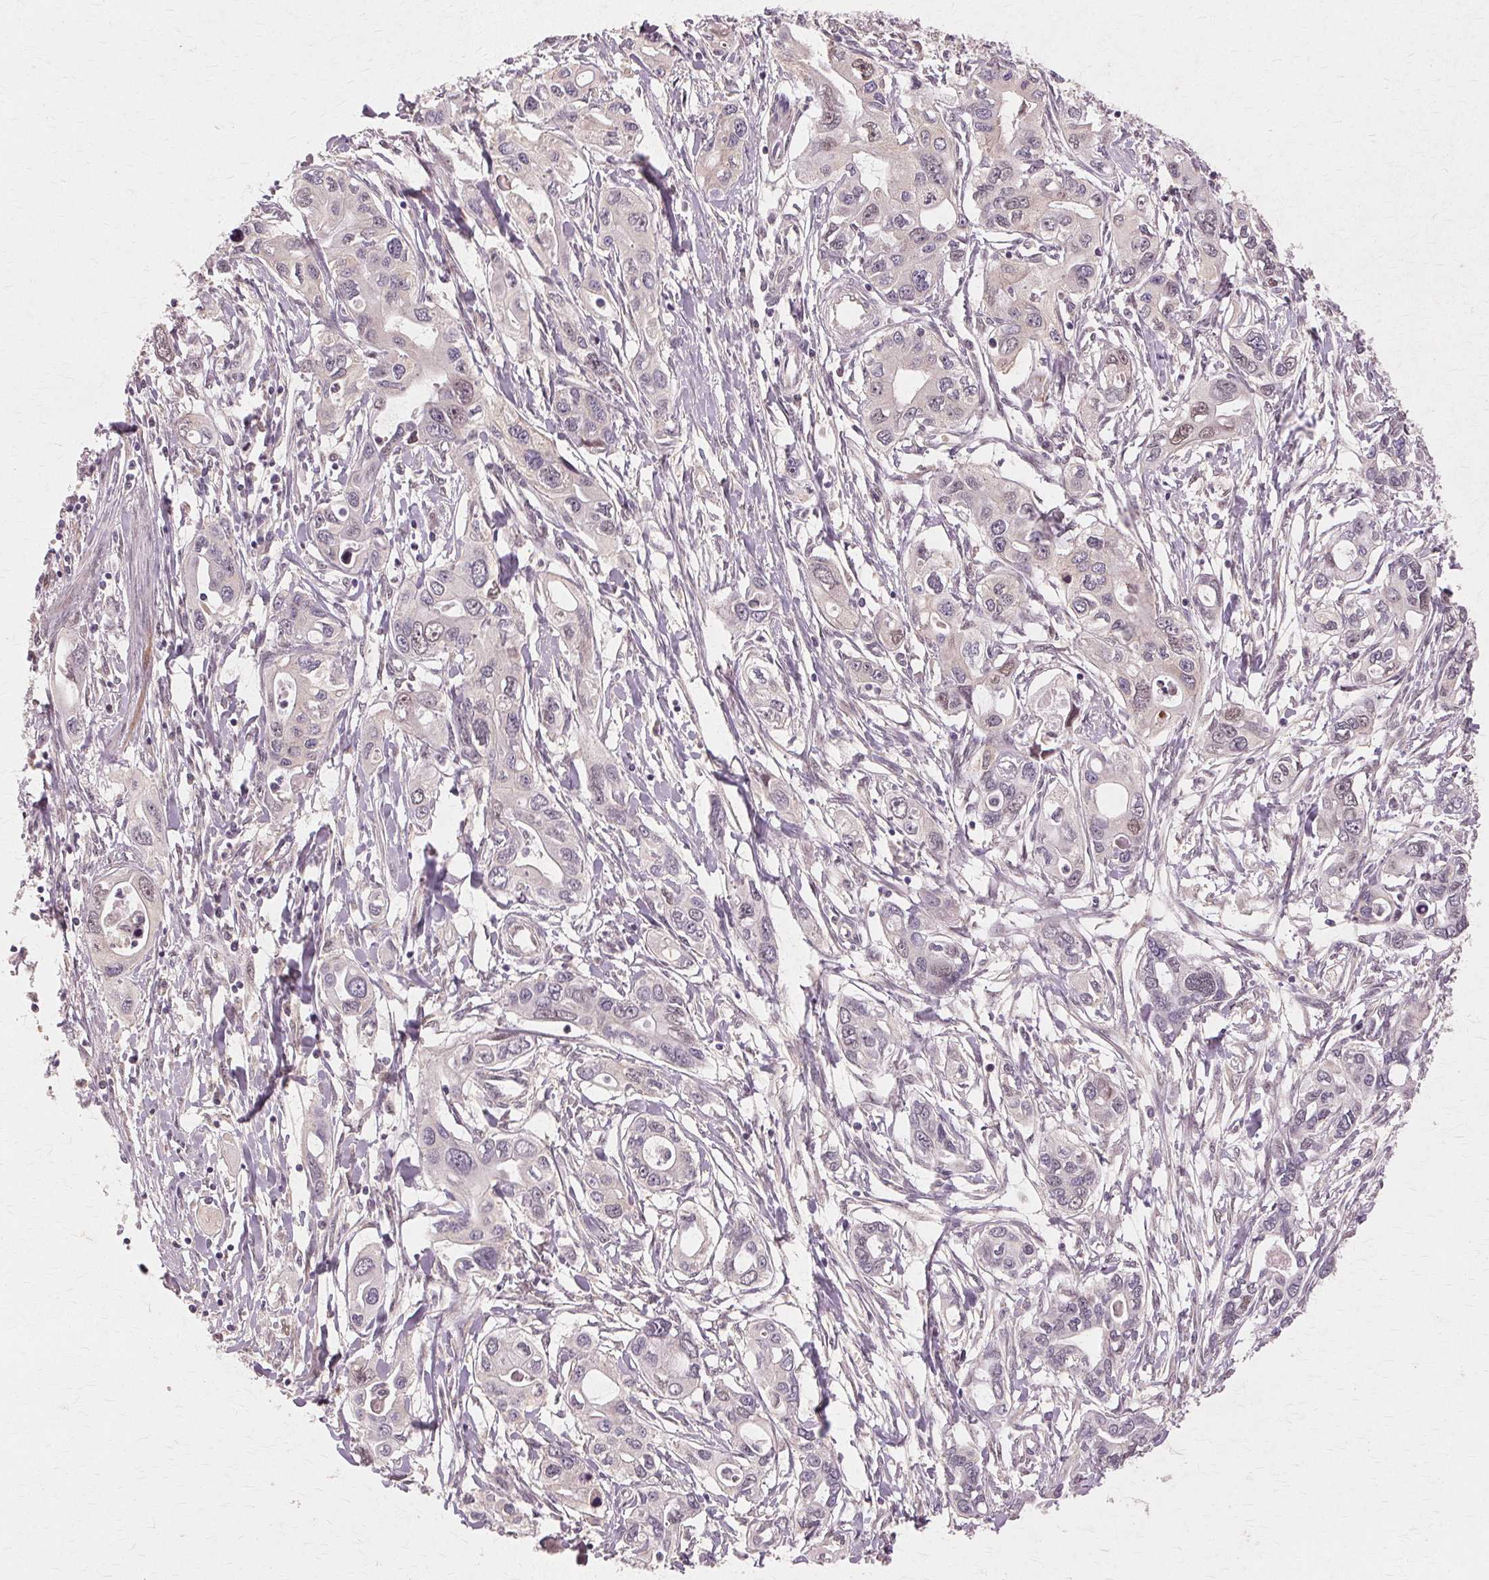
{"staining": {"intensity": "negative", "quantity": "none", "location": "none"}, "tissue": "pancreatic cancer", "cell_type": "Tumor cells", "image_type": "cancer", "snomed": [{"axis": "morphology", "description": "Adenocarcinoma, NOS"}, {"axis": "topography", "description": "Pancreas"}], "caption": "Immunohistochemical staining of human pancreatic adenocarcinoma shows no significant staining in tumor cells.", "gene": "PRMT5", "patient": {"sex": "male", "age": 60}}